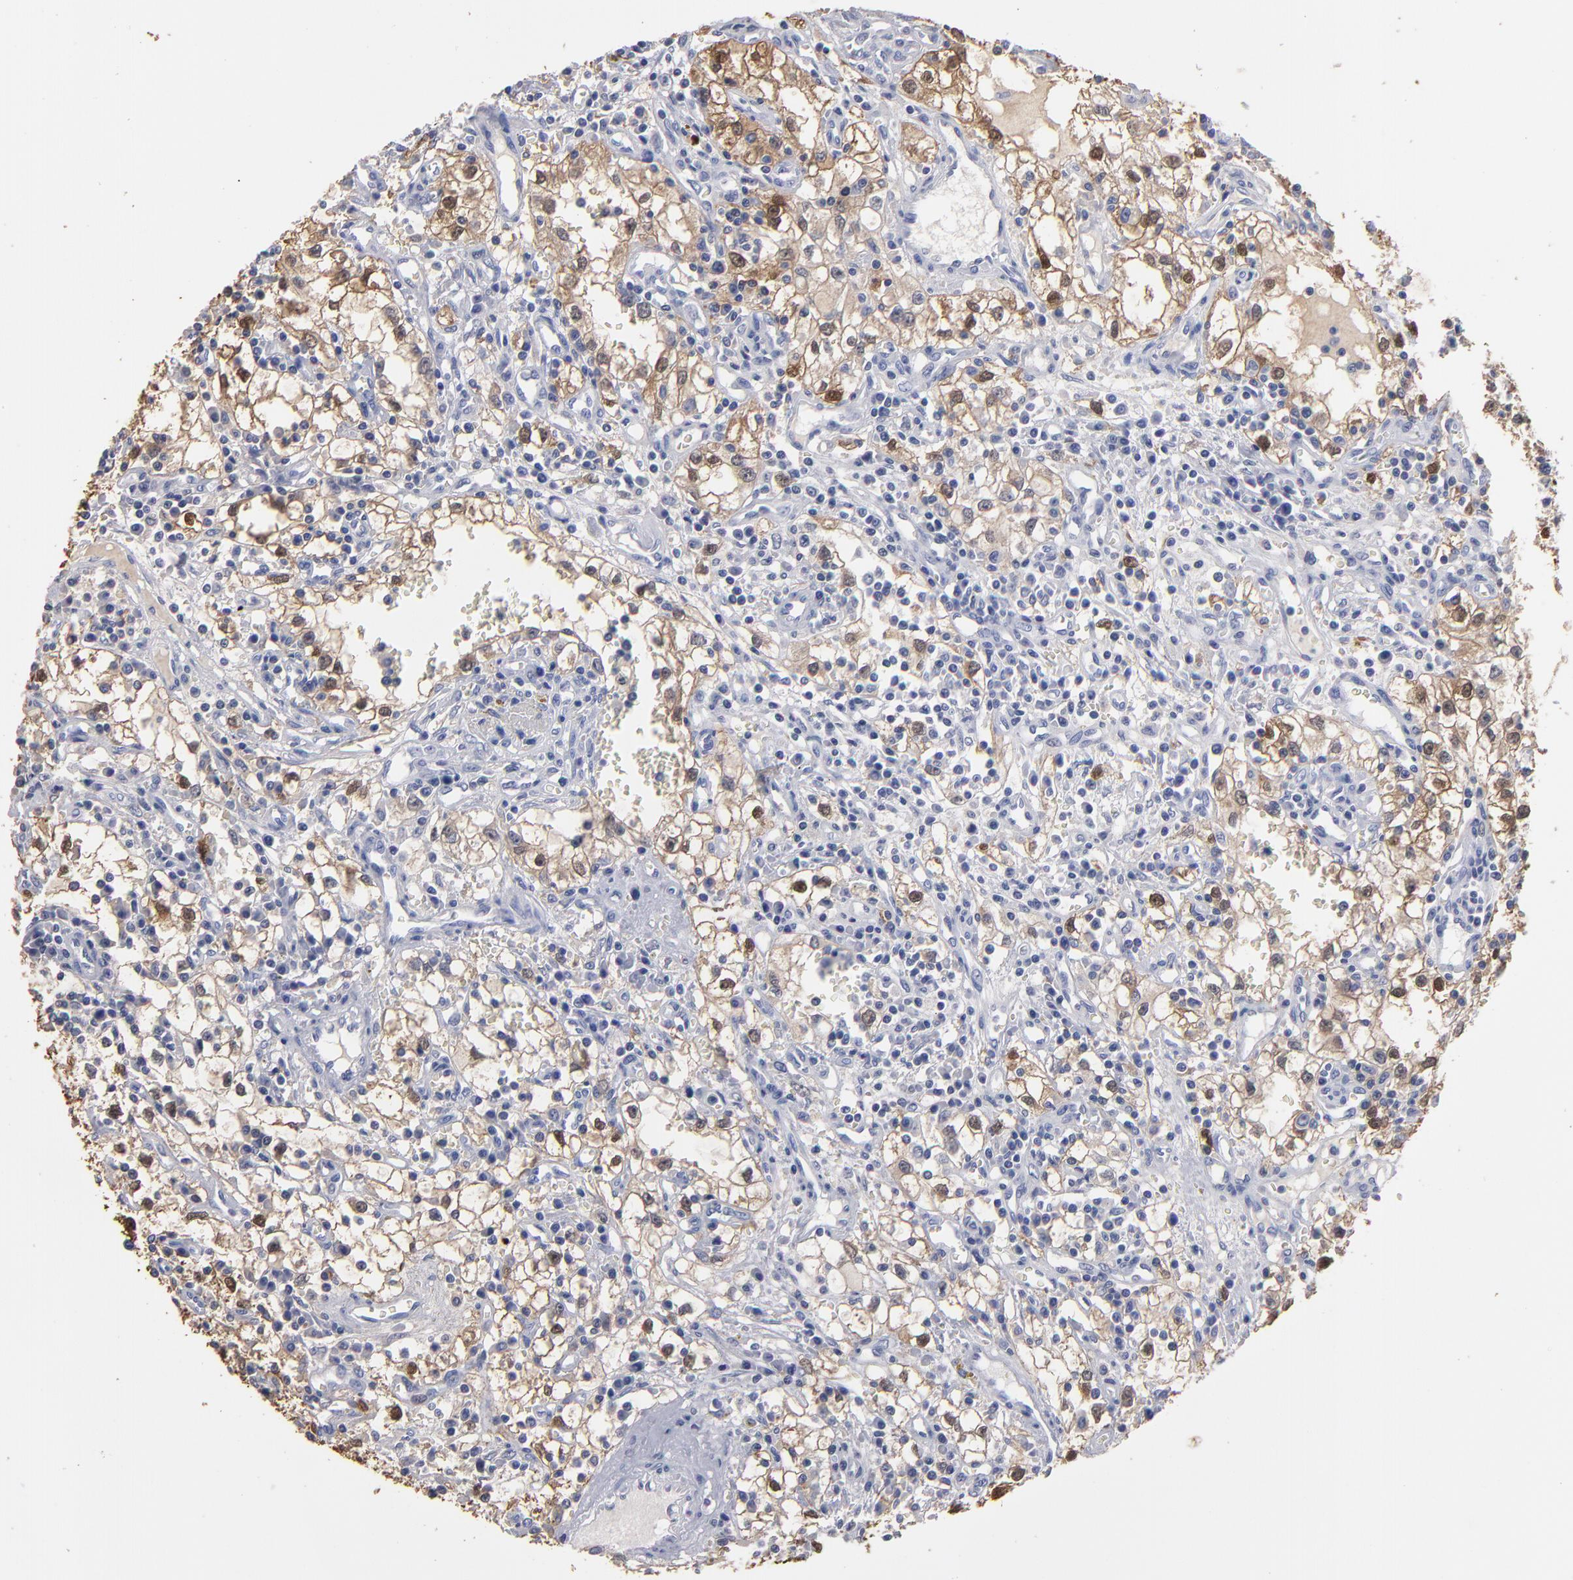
{"staining": {"intensity": "moderate", "quantity": "25%-75%", "location": "cytoplasmic/membranous,nuclear"}, "tissue": "renal cancer", "cell_type": "Tumor cells", "image_type": "cancer", "snomed": [{"axis": "morphology", "description": "Adenocarcinoma, NOS"}, {"axis": "topography", "description": "Kidney"}], "caption": "Immunohistochemical staining of renal adenocarcinoma reveals medium levels of moderate cytoplasmic/membranous and nuclear staining in approximately 25%-75% of tumor cells.", "gene": "FABP4", "patient": {"sex": "male", "age": 82}}